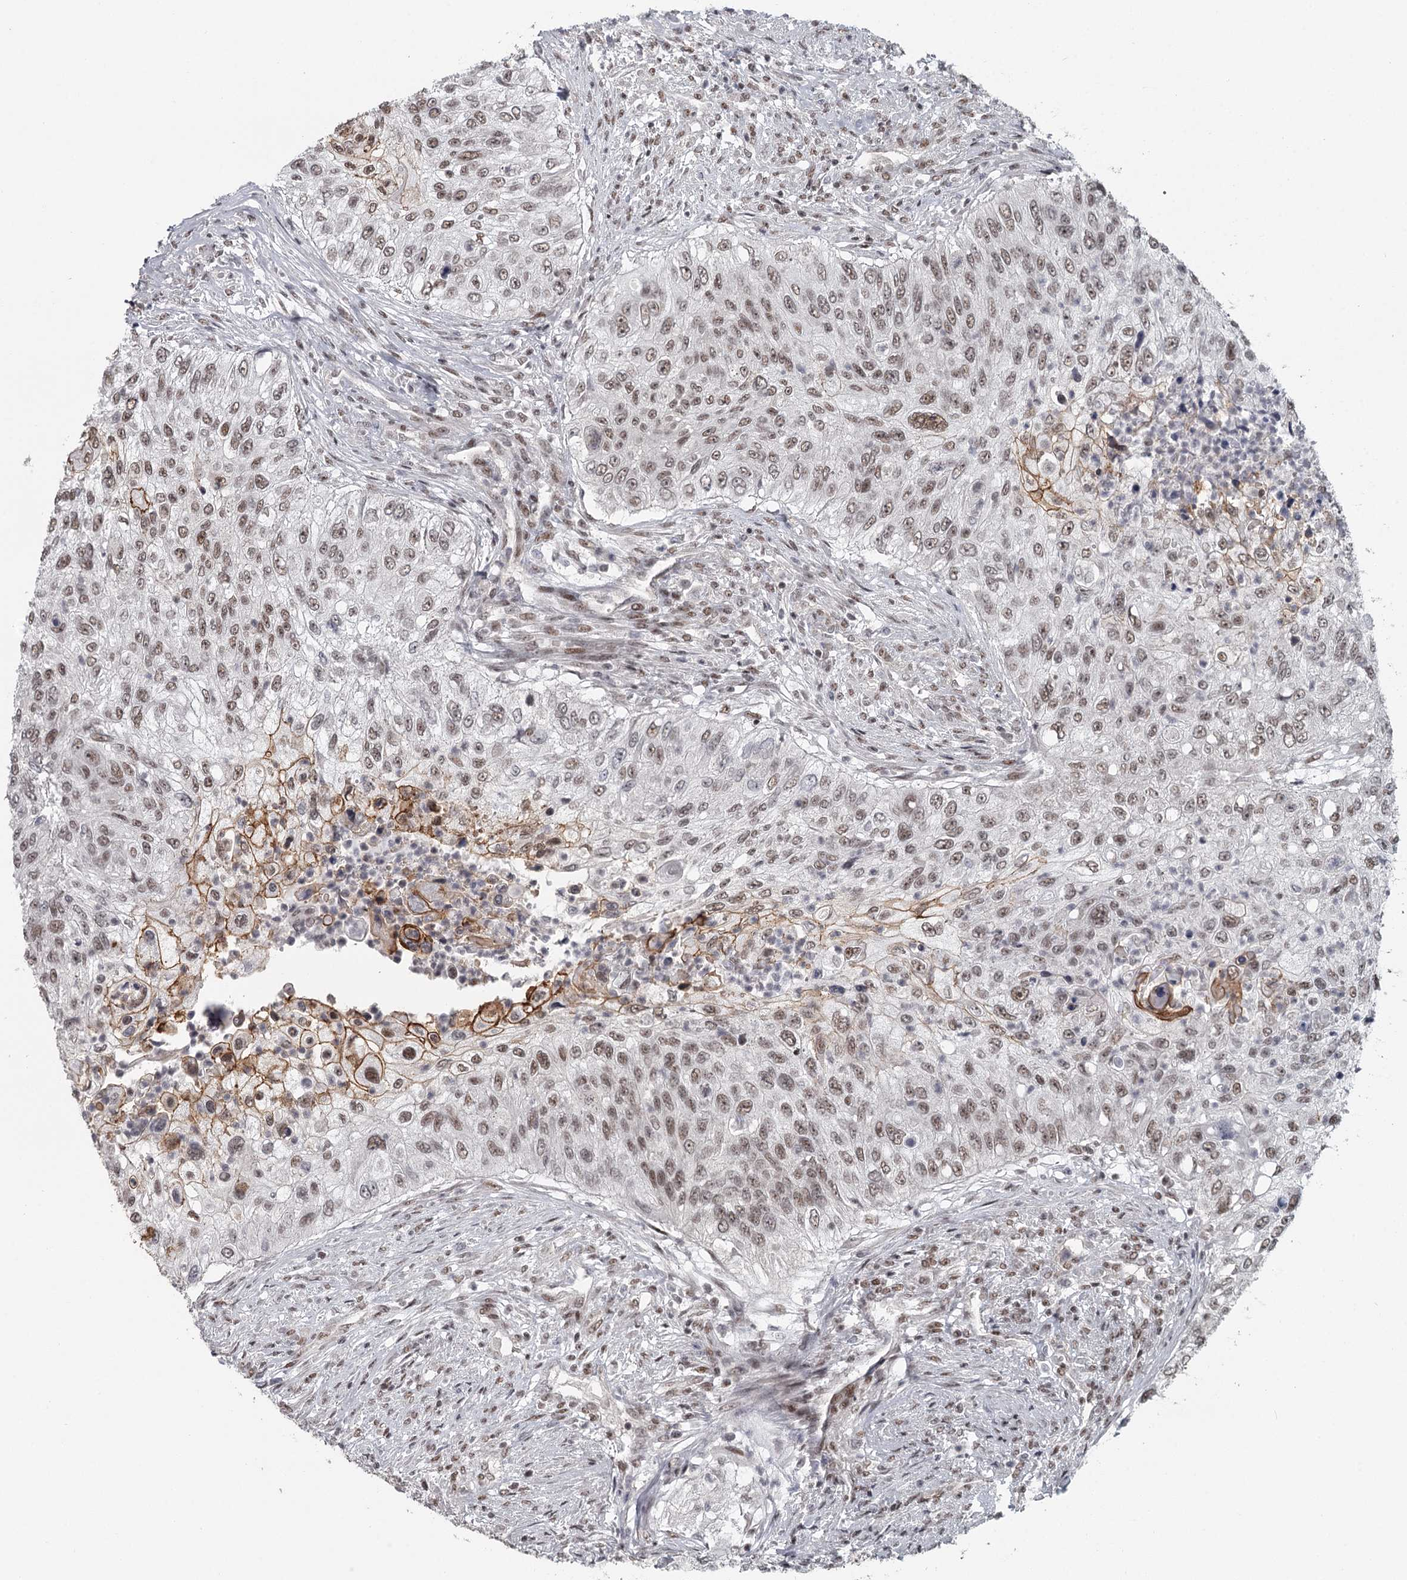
{"staining": {"intensity": "moderate", "quantity": ">75%", "location": "nuclear"}, "tissue": "urothelial cancer", "cell_type": "Tumor cells", "image_type": "cancer", "snomed": [{"axis": "morphology", "description": "Urothelial carcinoma, High grade"}, {"axis": "topography", "description": "Urinary bladder"}], "caption": "IHC staining of urothelial cancer, which displays medium levels of moderate nuclear positivity in approximately >75% of tumor cells indicating moderate nuclear protein positivity. The staining was performed using DAB (brown) for protein detection and nuclei were counterstained in hematoxylin (blue).", "gene": "FAM13C", "patient": {"sex": "female", "age": 60}}